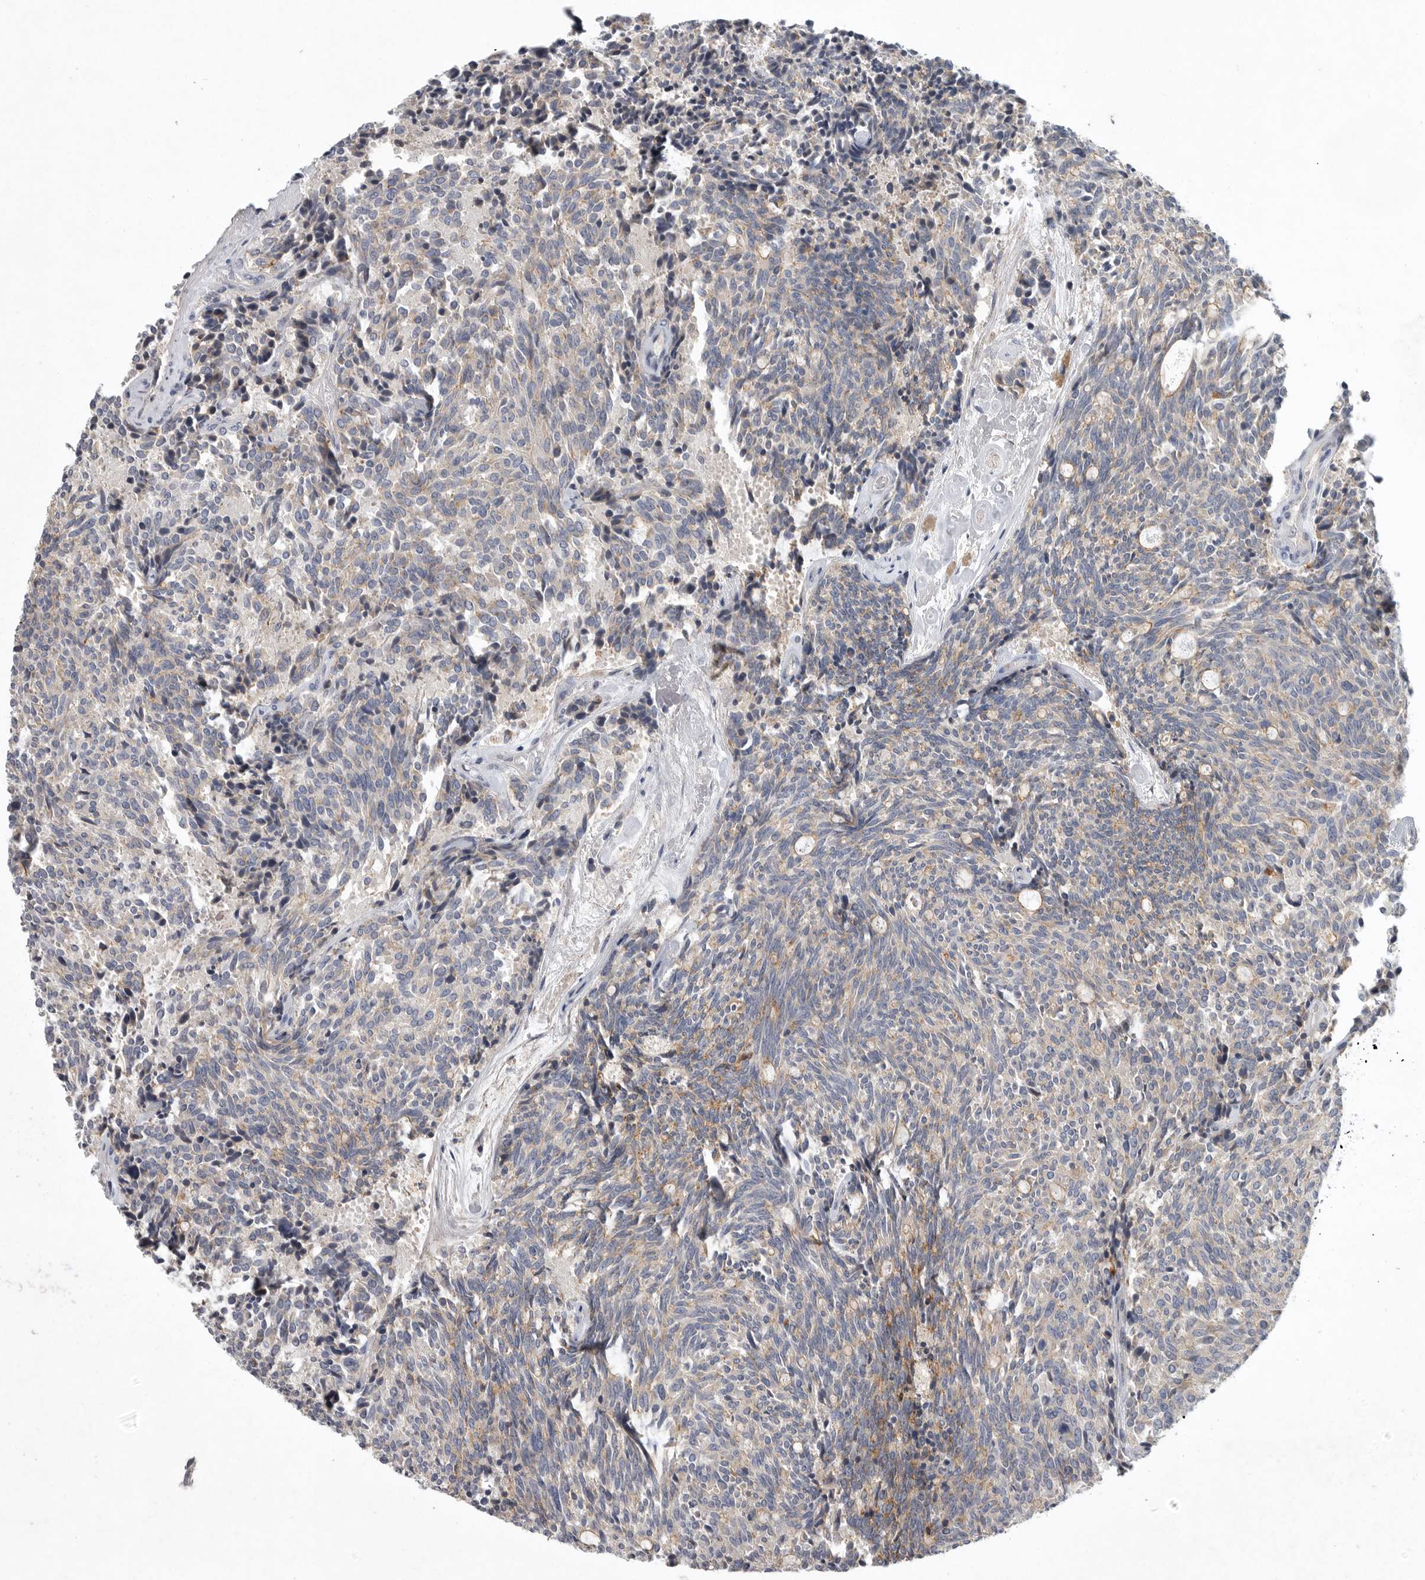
{"staining": {"intensity": "weak", "quantity": "25%-75%", "location": "cytoplasmic/membranous"}, "tissue": "carcinoid", "cell_type": "Tumor cells", "image_type": "cancer", "snomed": [{"axis": "morphology", "description": "Carcinoid, malignant, NOS"}, {"axis": "topography", "description": "Pancreas"}], "caption": "Immunohistochemical staining of human carcinoid (malignant) shows low levels of weak cytoplasmic/membranous protein positivity in about 25%-75% of tumor cells. The staining was performed using DAB (3,3'-diaminobenzidine) to visualize the protein expression in brown, while the nuclei were stained in blue with hematoxylin (Magnification: 20x).", "gene": "LAMTOR3", "patient": {"sex": "female", "age": 54}}